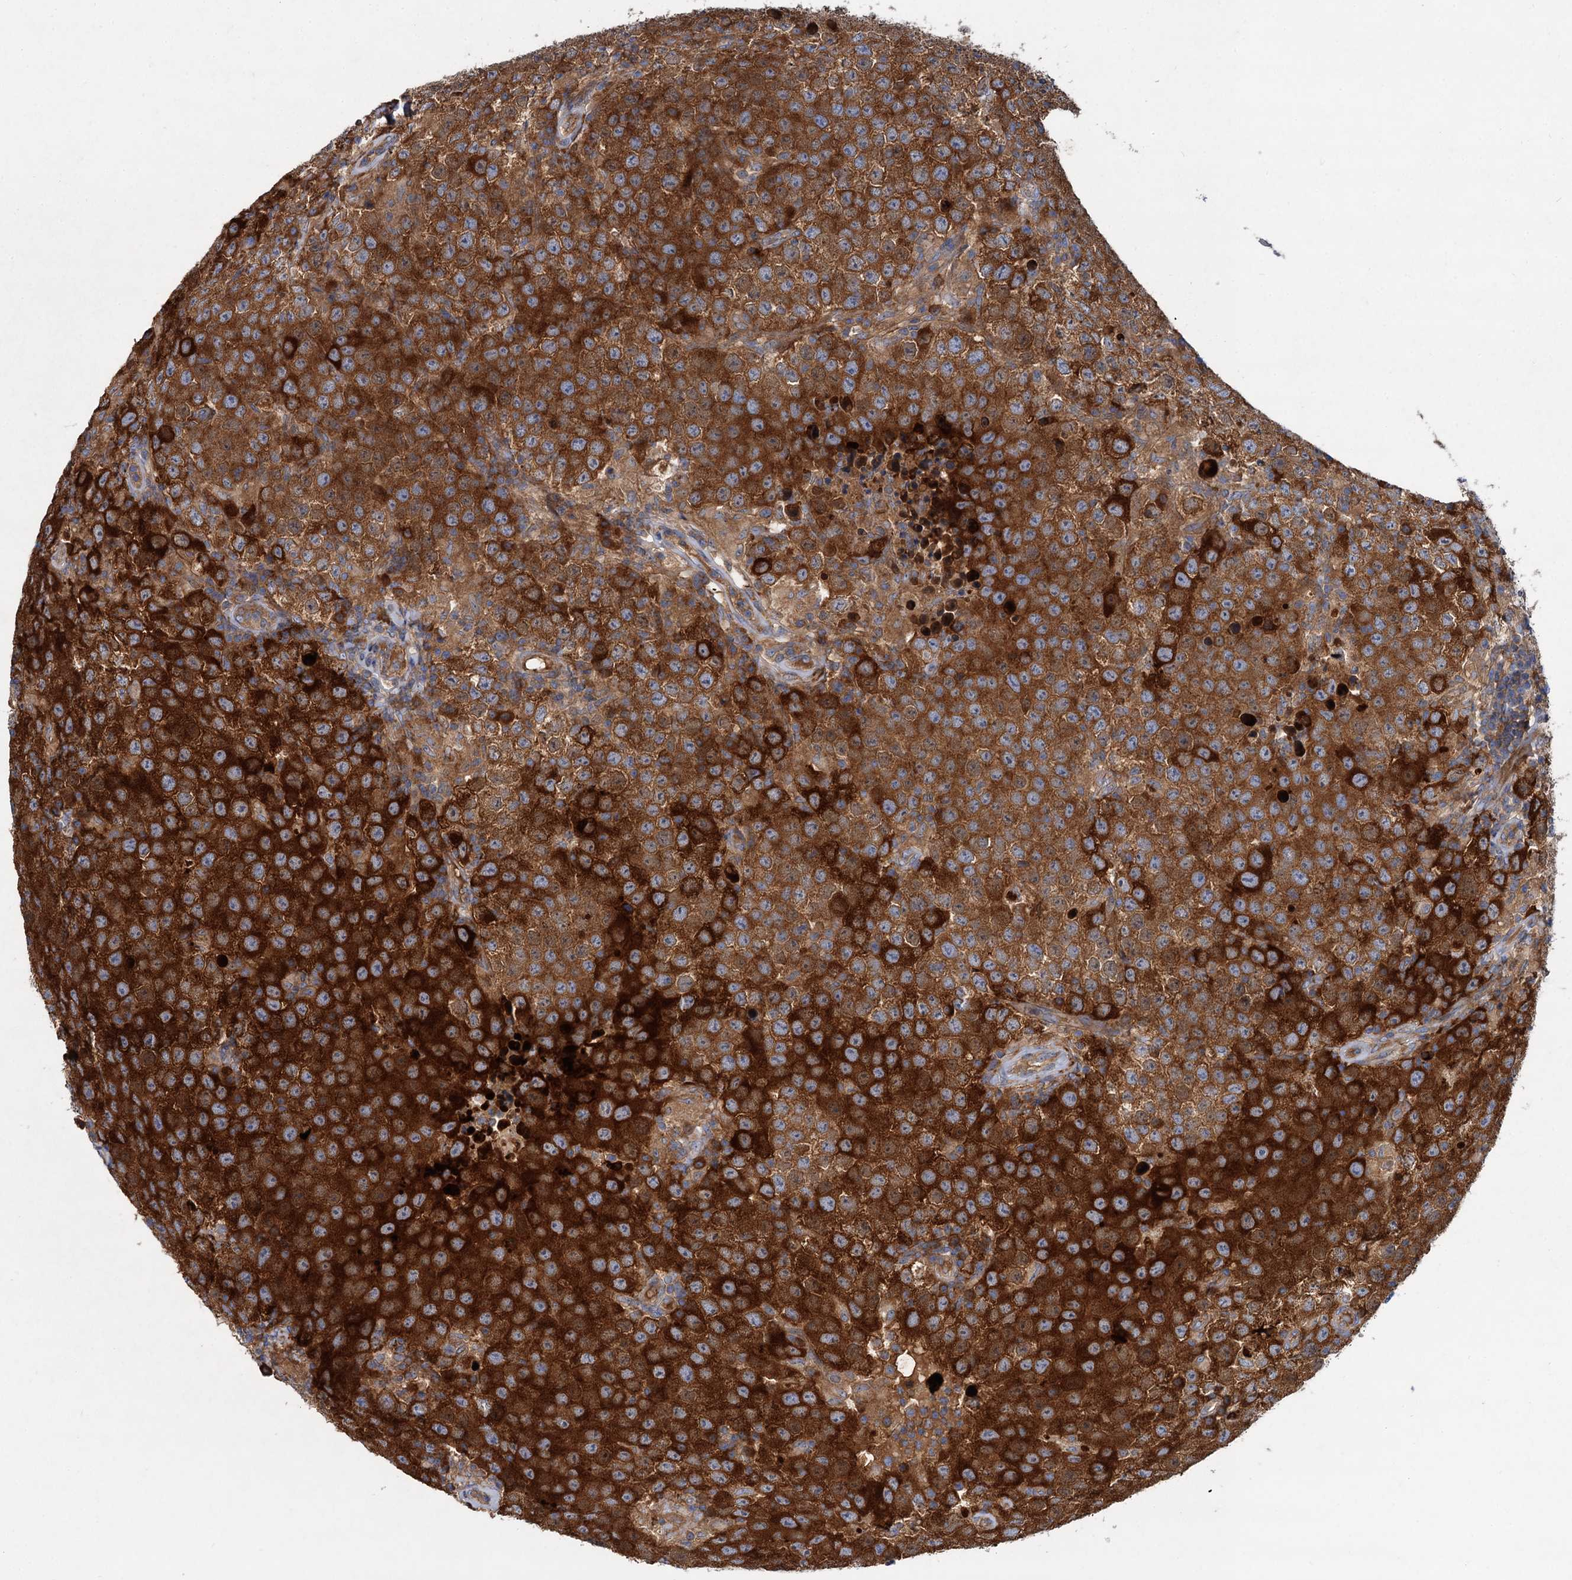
{"staining": {"intensity": "strong", "quantity": ">75%", "location": "cytoplasmic/membranous"}, "tissue": "testis cancer", "cell_type": "Tumor cells", "image_type": "cancer", "snomed": [{"axis": "morphology", "description": "Normal tissue, NOS"}, {"axis": "morphology", "description": "Urothelial carcinoma, High grade"}, {"axis": "morphology", "description": "Seminoma, NOS"}, {"axis": "morphology", "description": "Carcinoma, Embryonal, NOS"}, {"axis": "topography", "description": "Urinary bladder"}, {"axis": "topography", "description": "Testis"}], "caption": "Immunohistochemistry (IHC) photomicrograph of neoplastic tissue: human testis urothelial carcinoma (high-grade) stained using immunohistochemistry (IHC) exhibits high levels of strong protein expression localized specifically in the cytoplasmic/membranous of tumor cells, appearing as a cytoplasmic/membranous brown color.", "gene": "ALKBH7", "patient": {"sex": "male", "age": 41}}